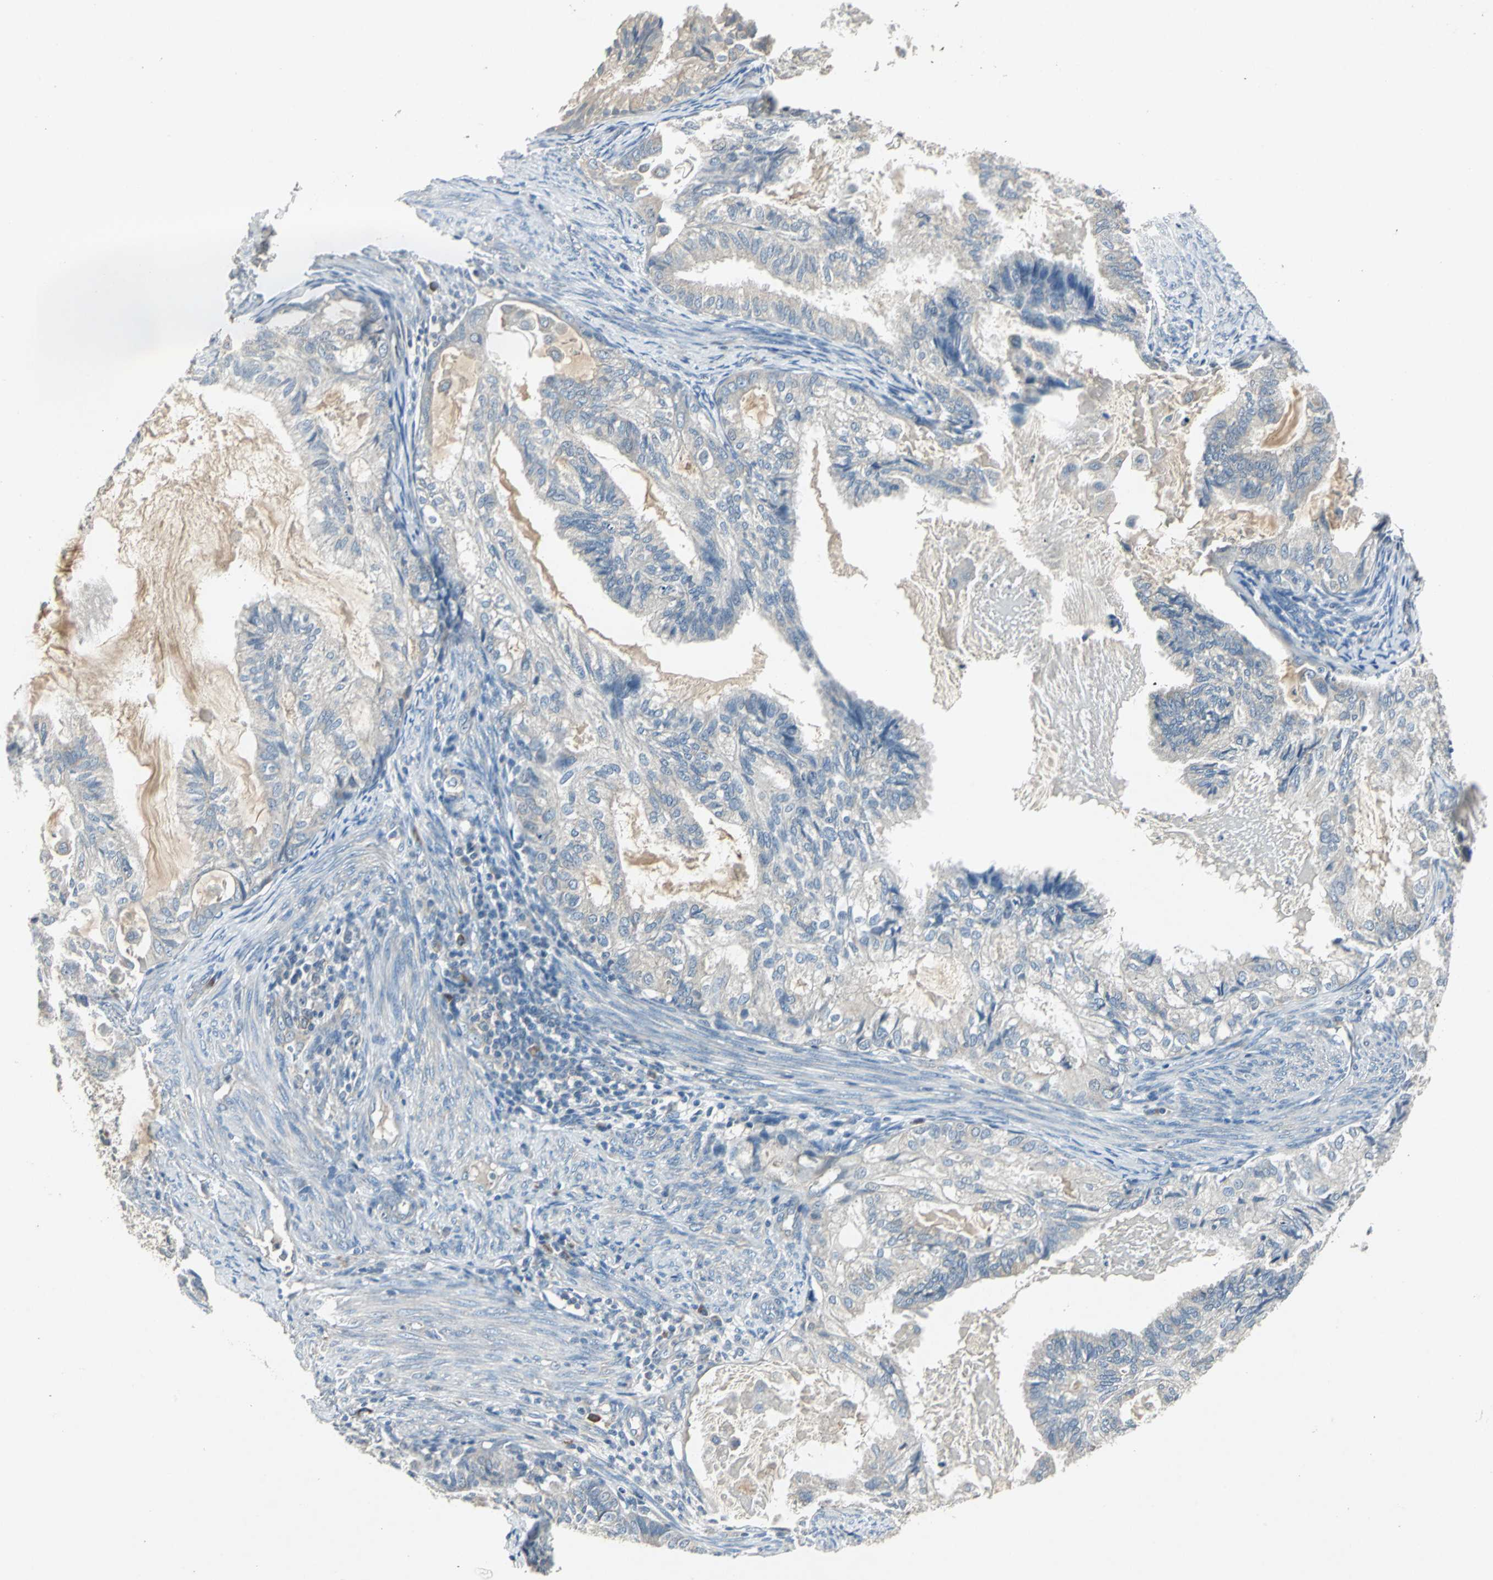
{"staining": {"intensity": "negative", "quantity": "none", "location": "none"}, "tissue": "cervical cancer", "cell_type": "Tumor cells", "image_type": "cancer", "snomed": [{"axis": "morphology", "description": "Normal tissue, NOS"}, {"axis": "morphology", "description": "Adenocarcinoma, NOS"}, {"axis": "topography", "description": "Cervix"}, {"axis": "topography", "description": "Endometrium"}], "caption": "Cervical cancer (adenocarcinoma) stained for a protein using immunohistochemistry (IHC) displays no staining tumor cells.", "gene": "SLC2A13", "patient": {"sex": "female", "age": 86}}